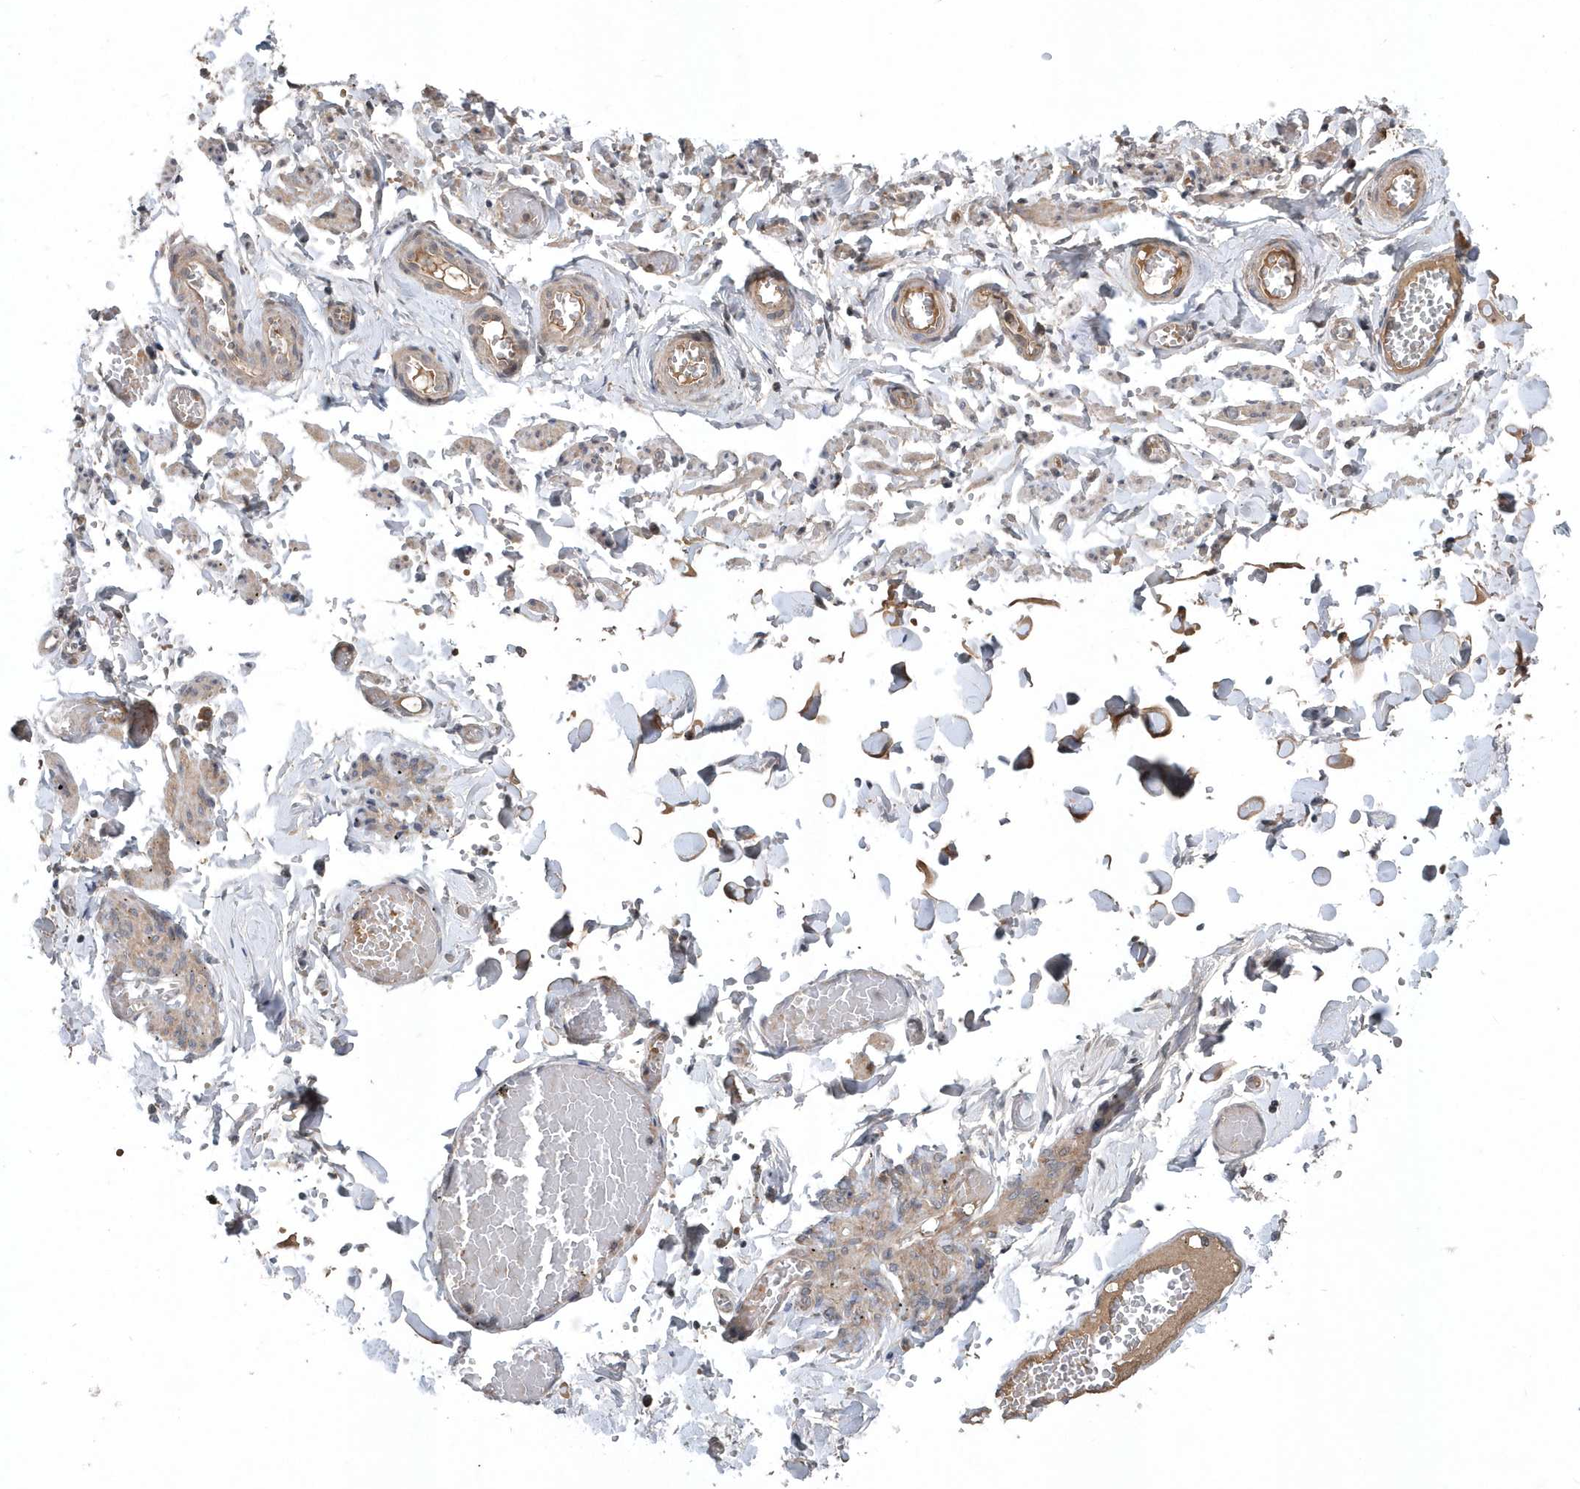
{"staining": {"intensity": "moderate", "quantity": "25%-75%", "location": "cytoplasmic/membranous"}, "tissue": "adipose tissue", "cell_type": "Adipocytes", "image_type": "normal", "snomed": [{"axis": "morphology", "description": "Normal tissue, NOS"}, {"axis": "topography", "description": "Vascular tissue"}, {"axis": "topography", "description": "Fallopian tube"}, {"axis": "topography", "description": "Ovary"}], "caption": "Immunohistochemistry of normal human adipose tissue demonstrates medium levels of moderate cytoplasmic/membranous expression in about 25%-75% of adipocytes.", "gene": "HMGCS1", "patient": {"sex": "female", "age": 67}}